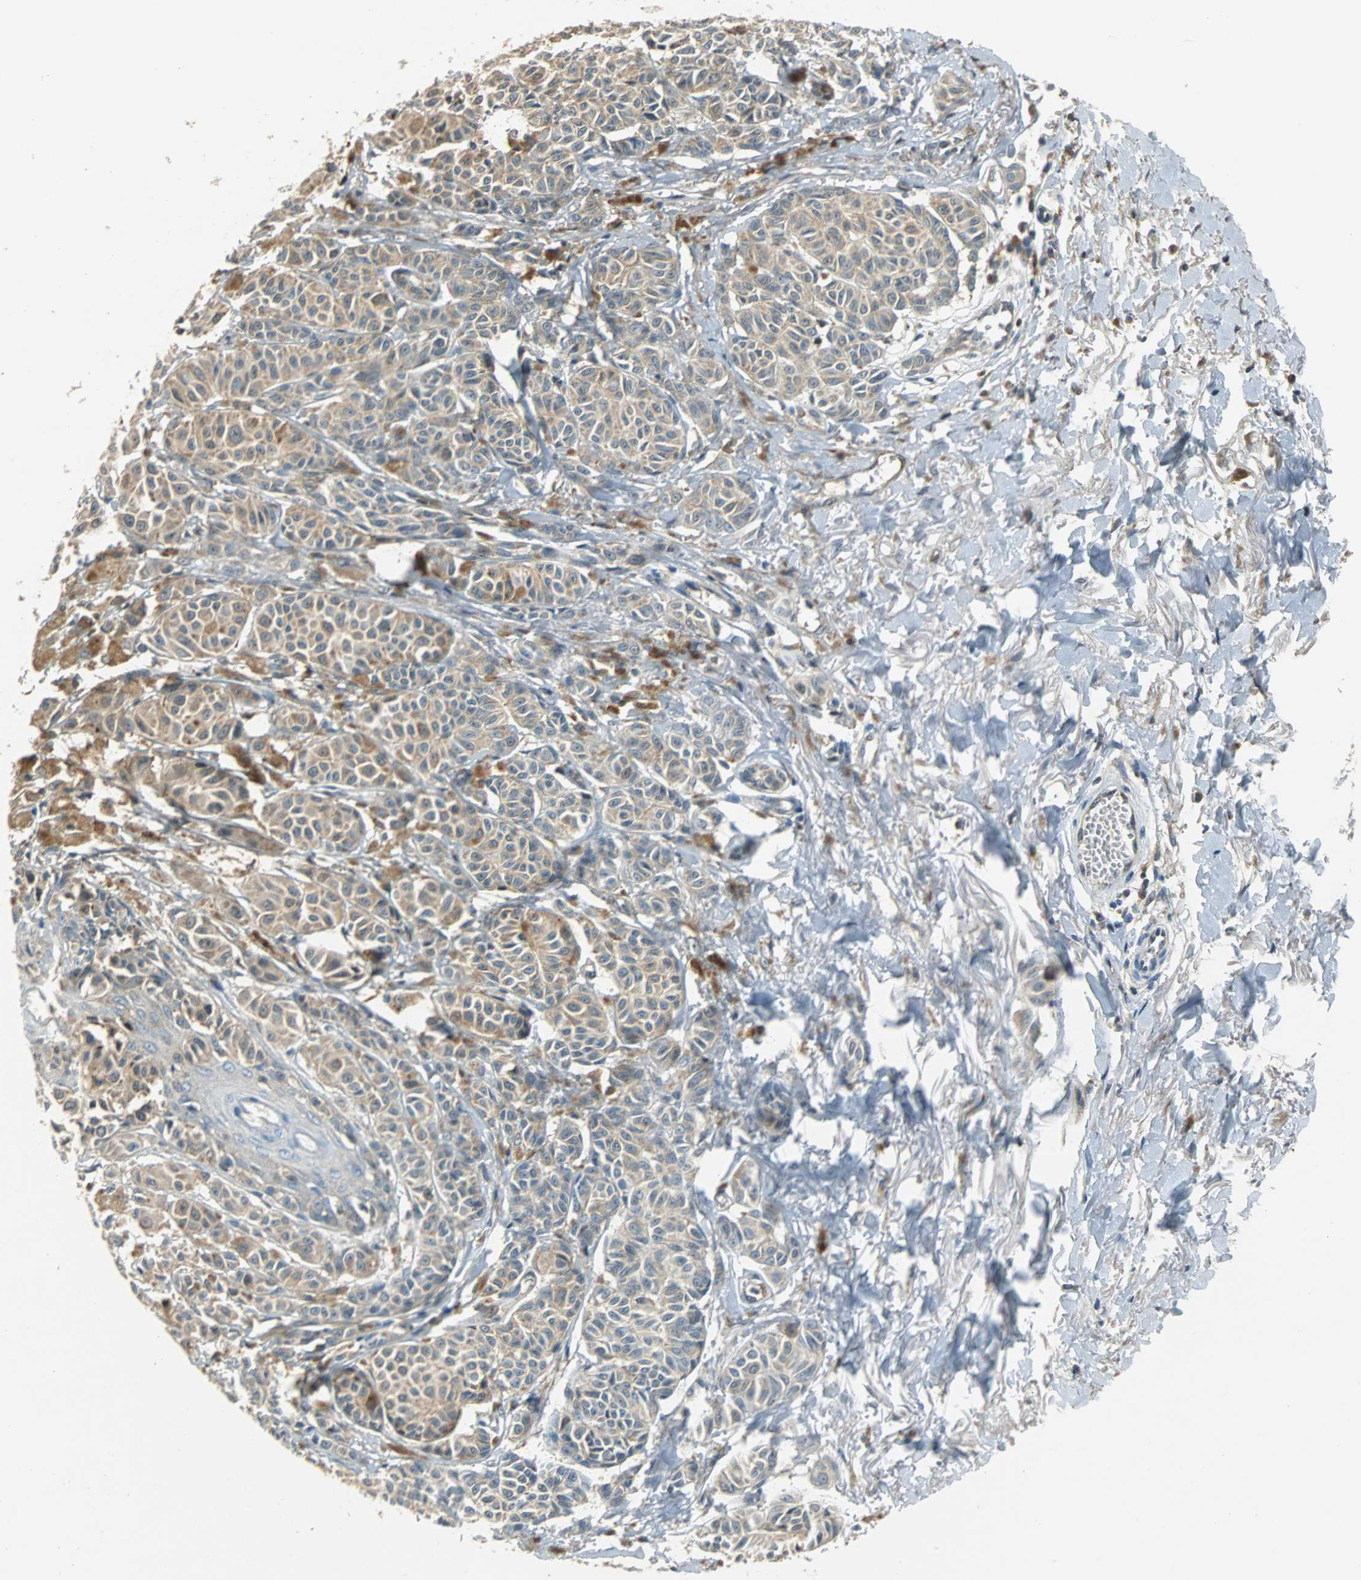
{"staining": {"intensity": "moderate", "quantity": ">75%", "location": "cytoplasmic/membranous"}, "tissue": "melanoma", "cell_type": "Tumor cells", "image_type": "cancer", "snomed": [{"axis": "morphology", "description": "Malignant melanoma, NOS"}, {"axis": "topography", "description": "Skin"}], "caption": "Malignant melanoma was stained to show a protein in brown. There is medium levels of moderate cytoplasmic/membranous expression in about >75% of tumor cells. The staining was performed using DAB (3,3'-diaminobenzidine), with brown indicating positive protein expression. Nuclei are stained blue with hematoxylin.", "gene": "GSDMD", "patient": {"sex": "male", "age": 76}}